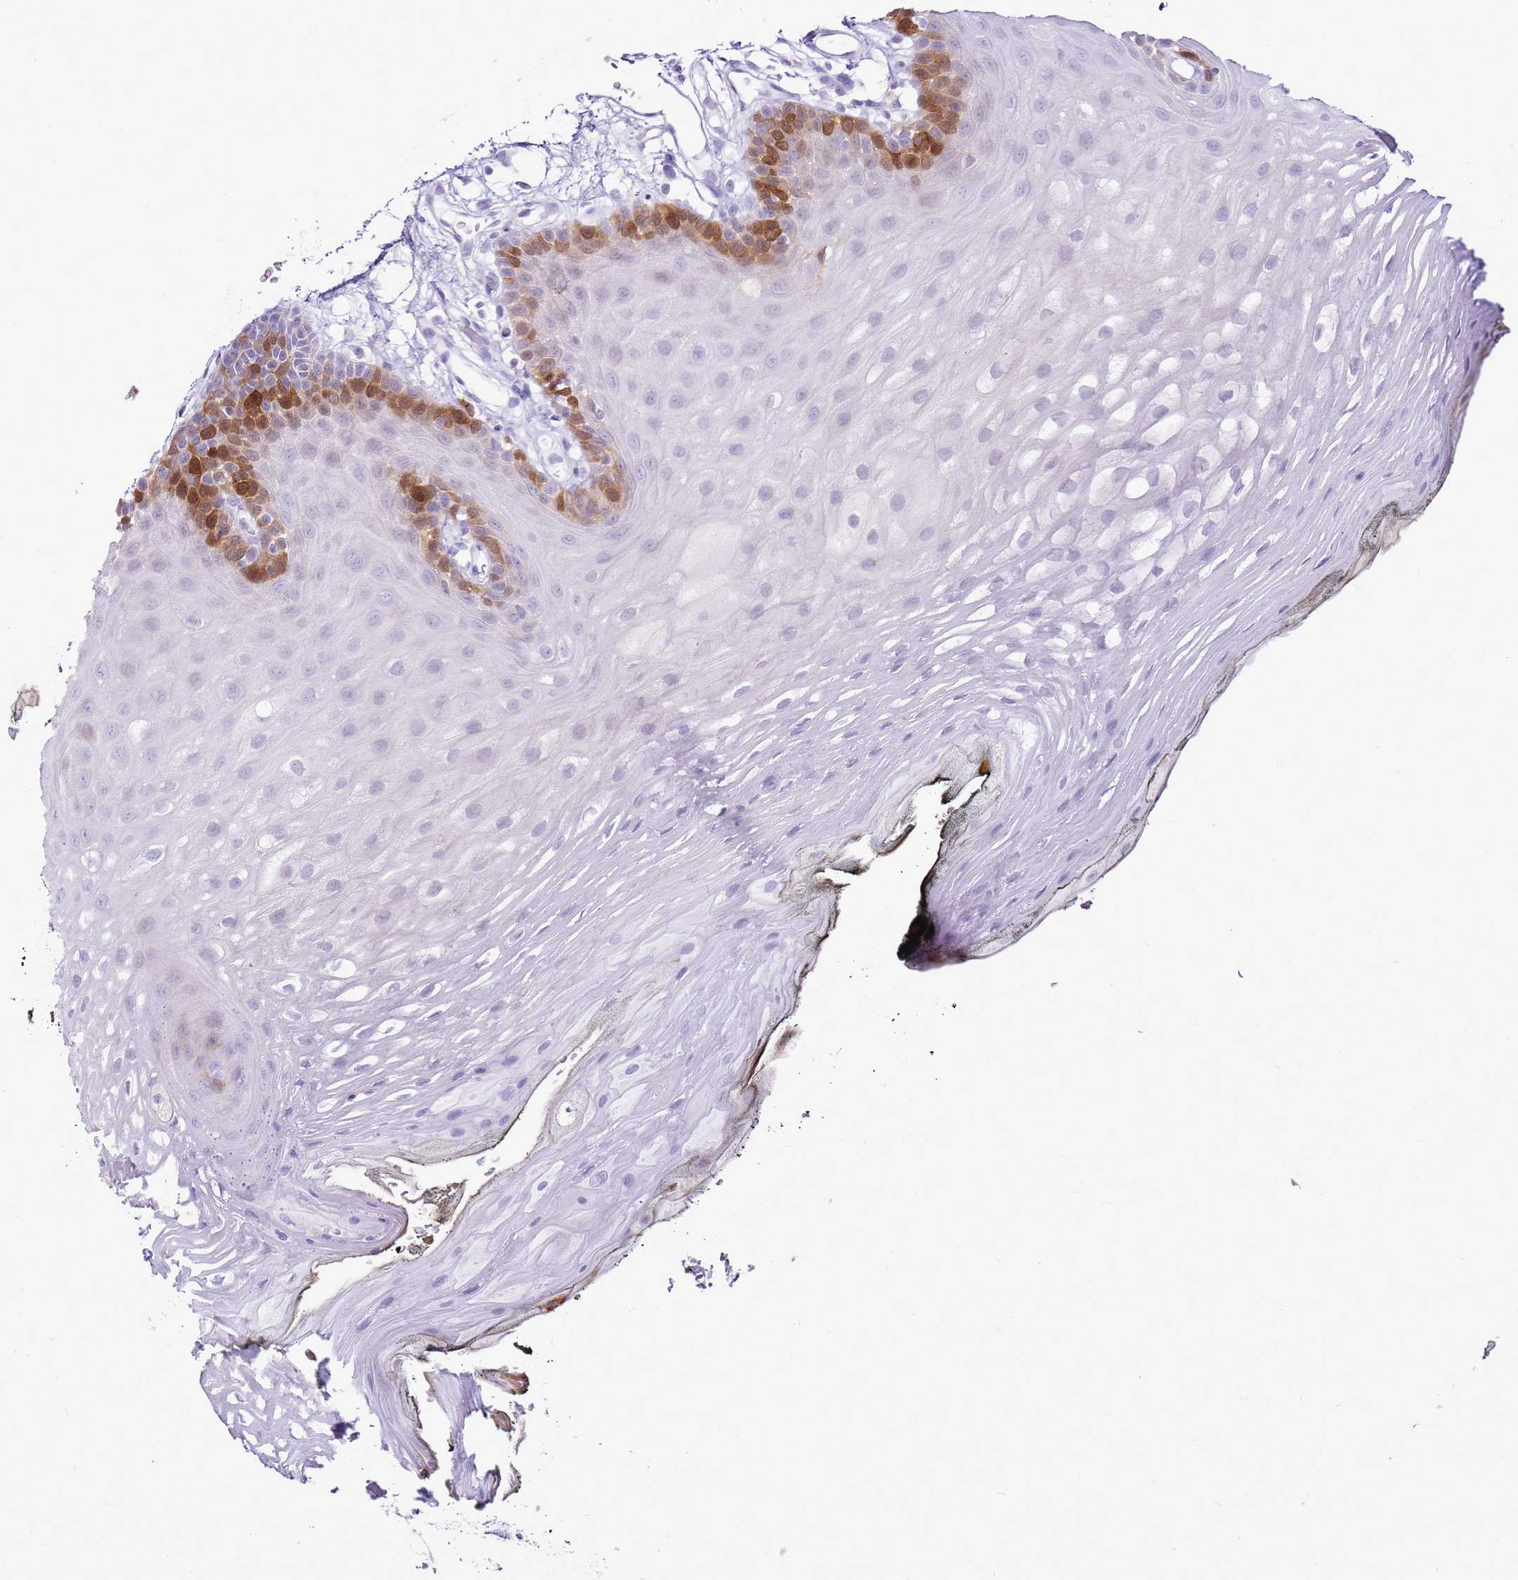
{"staining": {"intensity": "strong", "quantity": "<25%", "location": "cytoplasmic/membranous"}, "tissue": "oral mucosa", "cell_type": "Squamous epithelial cells", "image_type": "normal", "snomed": [{"axis": "morphology", "description": "Normal tissue, NOS"}, {"axis": "topography", "description": "Oral tissue"}, {"axis": "topography", "description": "Tounge, NOS"}], "caption": "Immunohistochemistry (DAB) staining of normal oral mucosa demonstrates strong cytoplasmic/membranous protein expression in approximately <25% of squamous epithelial cells. (Stains: DAB in brown, nuclei in blue, Microscopy: brightfield microscopy at high magnification).", "gene": "SPC25", "patient": {"sex": "female", "age": 81}}